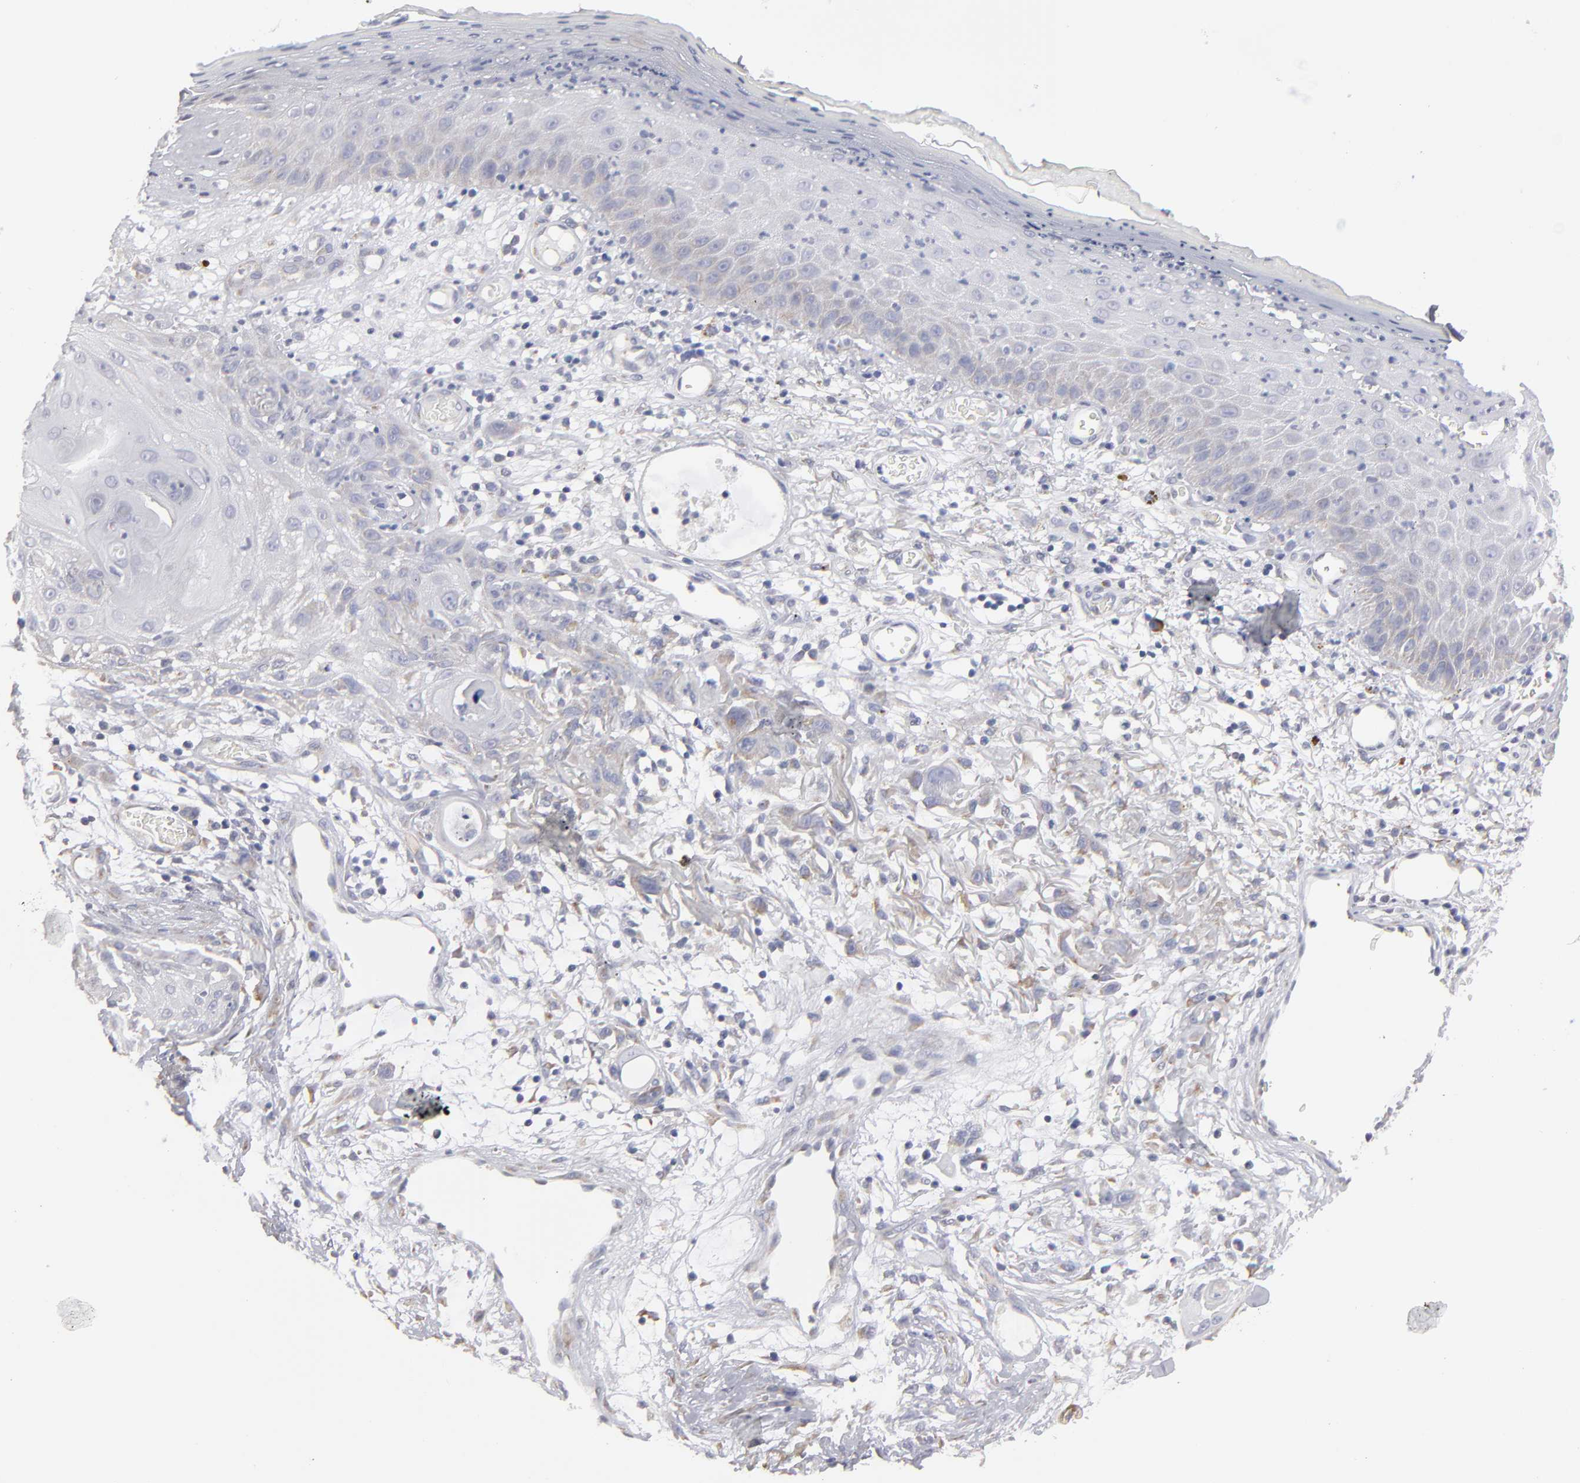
{"staining": {"intensity": "weak", "quantity": "25%-75%", "location": "cytoplasmic/membranous"}, "tissue": "skin cancer", "cell_type": "Tumor cells", "image_type": "cancer", "snomed": [{"axis": "morphology", "description": "Squamous cell carcinoma, NOS"}, {"axis": "topography", "description": "Skin"}], "caption": "Protein expression analysis of skin cancer (squamous cell carcinoma) reveals weak cytoplasmic/membranous staining in approximately 25%-75% of tumor cells.", "gene": "CCDC80", "patient": {"sex": "female", "age": 59}}